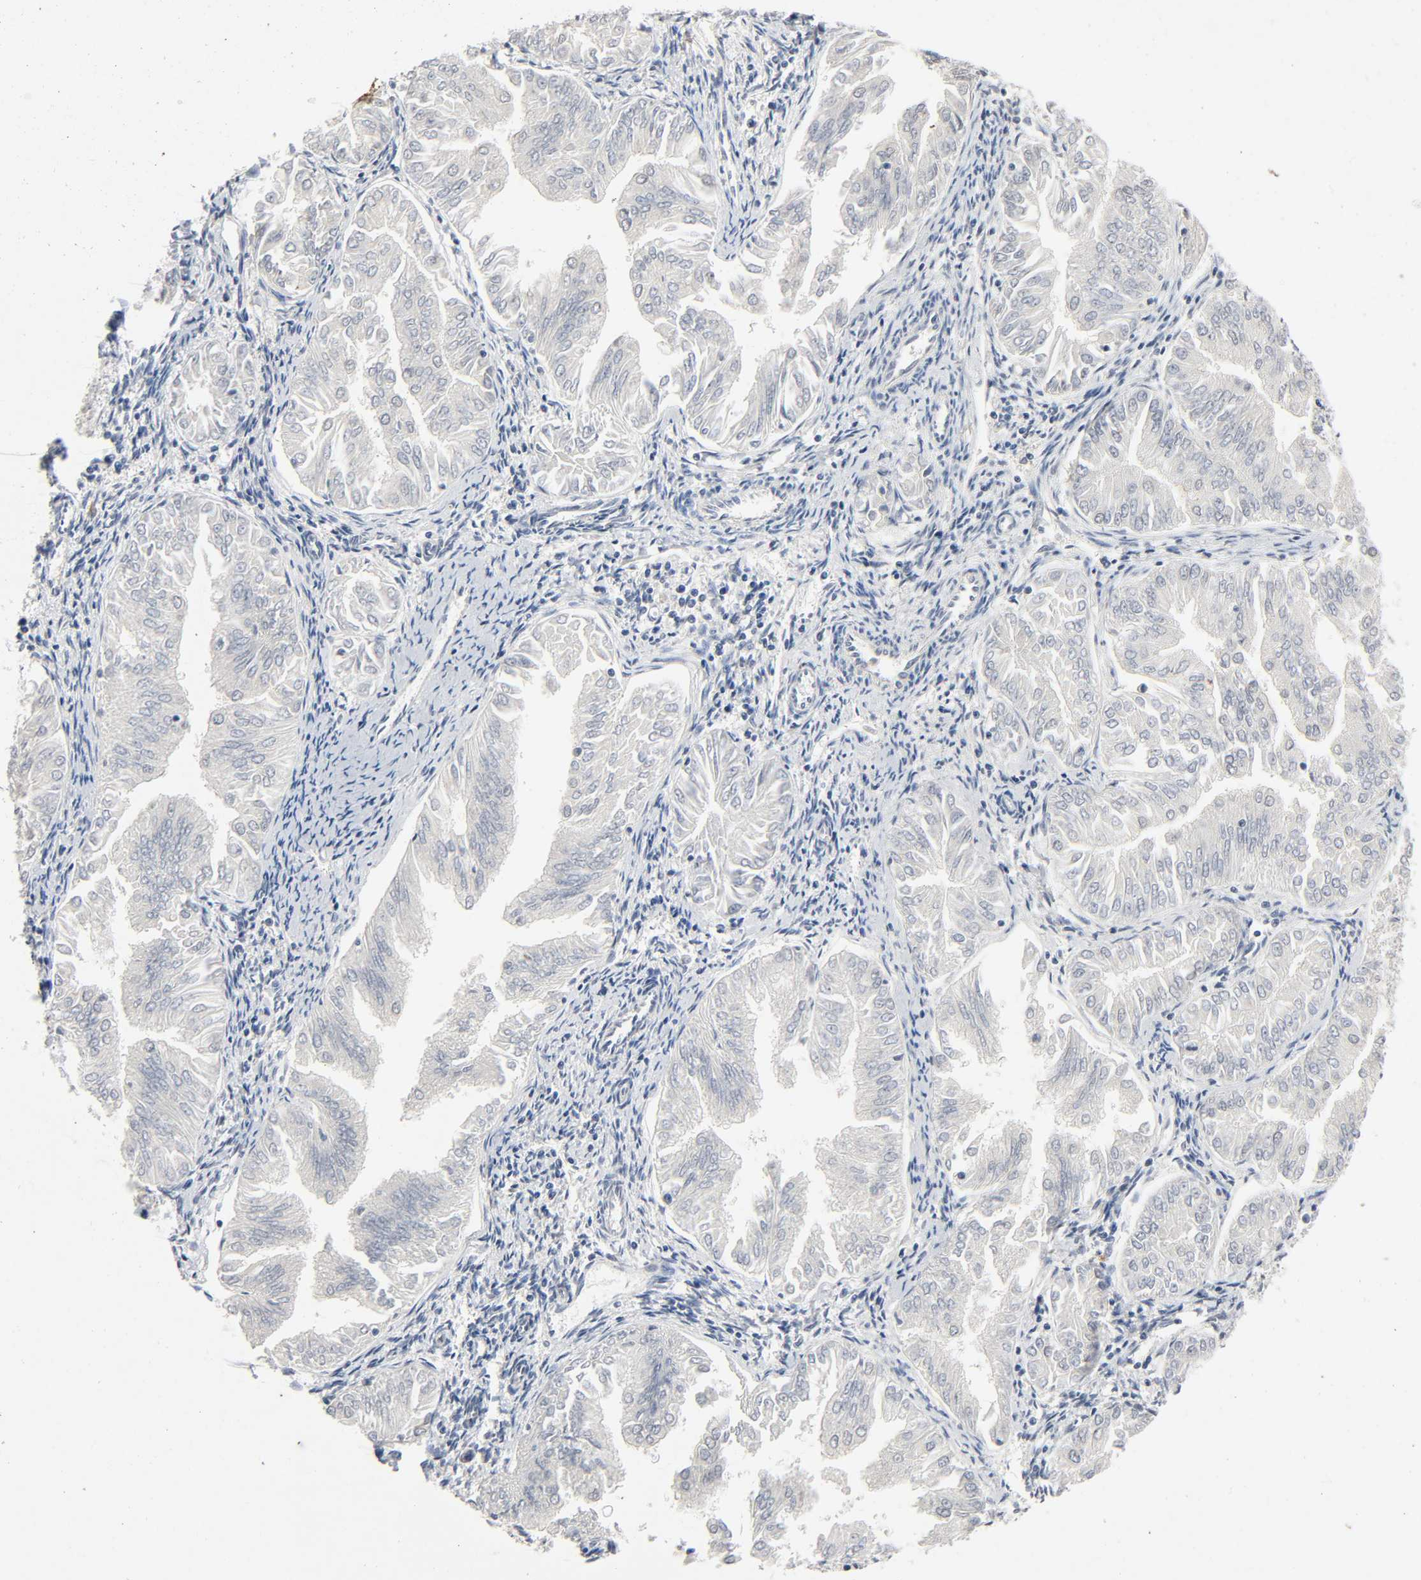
{"staining": {"intensity": "negative", "quantity": "none", "location": "none"}, "tissue": "endometrial cancer", "cell_type": "Tumor cells", "image_type": "cancer", "snomed": [{"axis": "morphology", "description": "Adenocarcinoma, NOS"}, {"axis": "topography", "description": "Endometrium"}], "caption": "A high-resolution image shows immunohistochemistry staining of endometrial adenocarcinoma, which exhibits no significant expression in tumor cells.", "gene": "MAPKAPK5", "patient": {"sex": "female", "age": 53}}